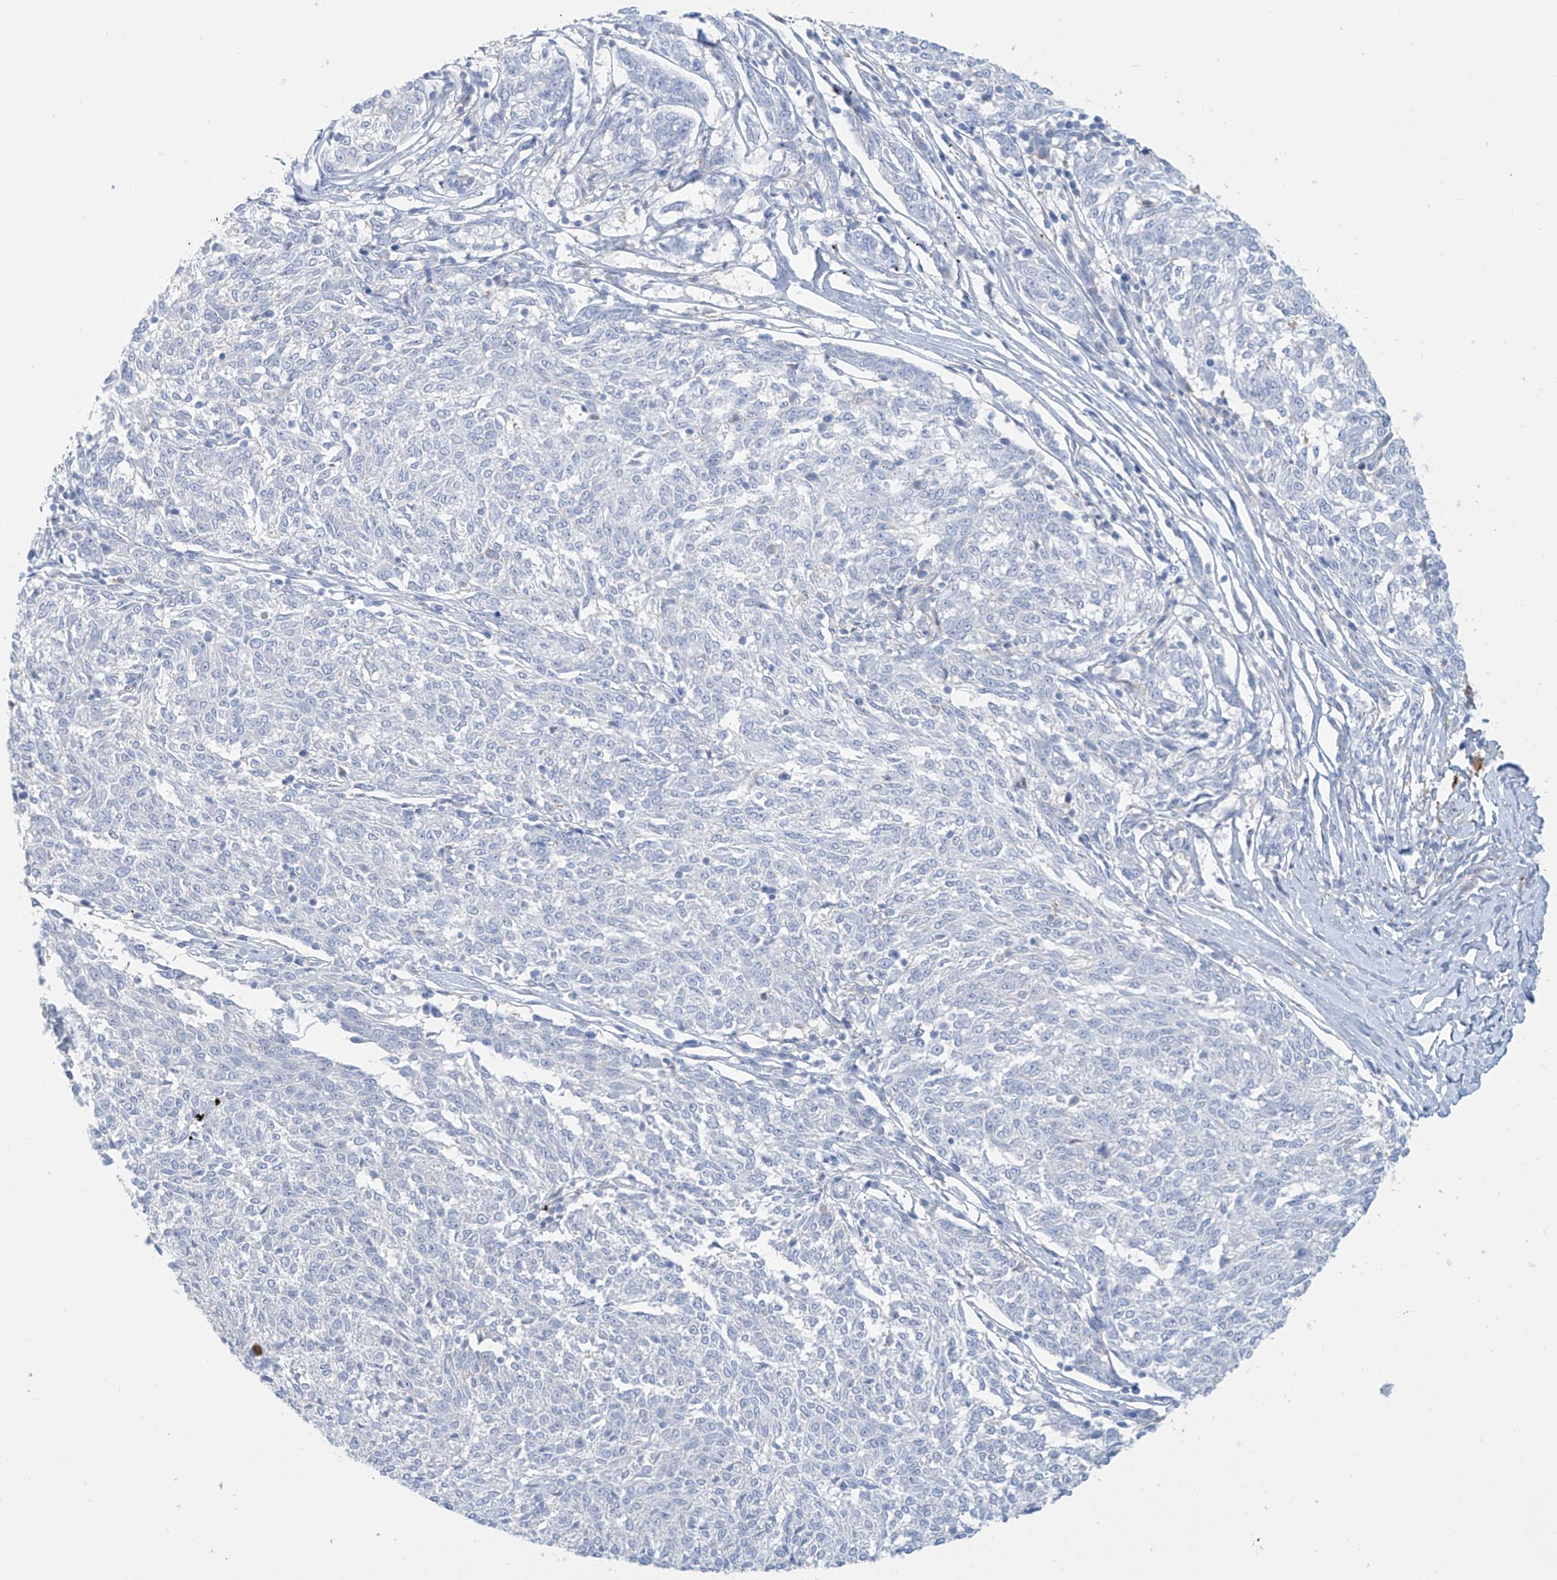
{"staining": {"intensity": "negative", "quantity": "none", "location": "none"}, "tissue": "melanoma", "cell_type": "Tumor cells", "image_type": "cancer", "snomed": [{"axis": "morphology", "description": "Malignant melanoma, NOS"}, {"axis": "topography", "description": "Skin"}], "caption": "Melanoma stained for a protein using immunohistochemistry displays no expression tumor cells.", "gene": "TRMT2B", "patient": {"sex": "female", "age": 72}}